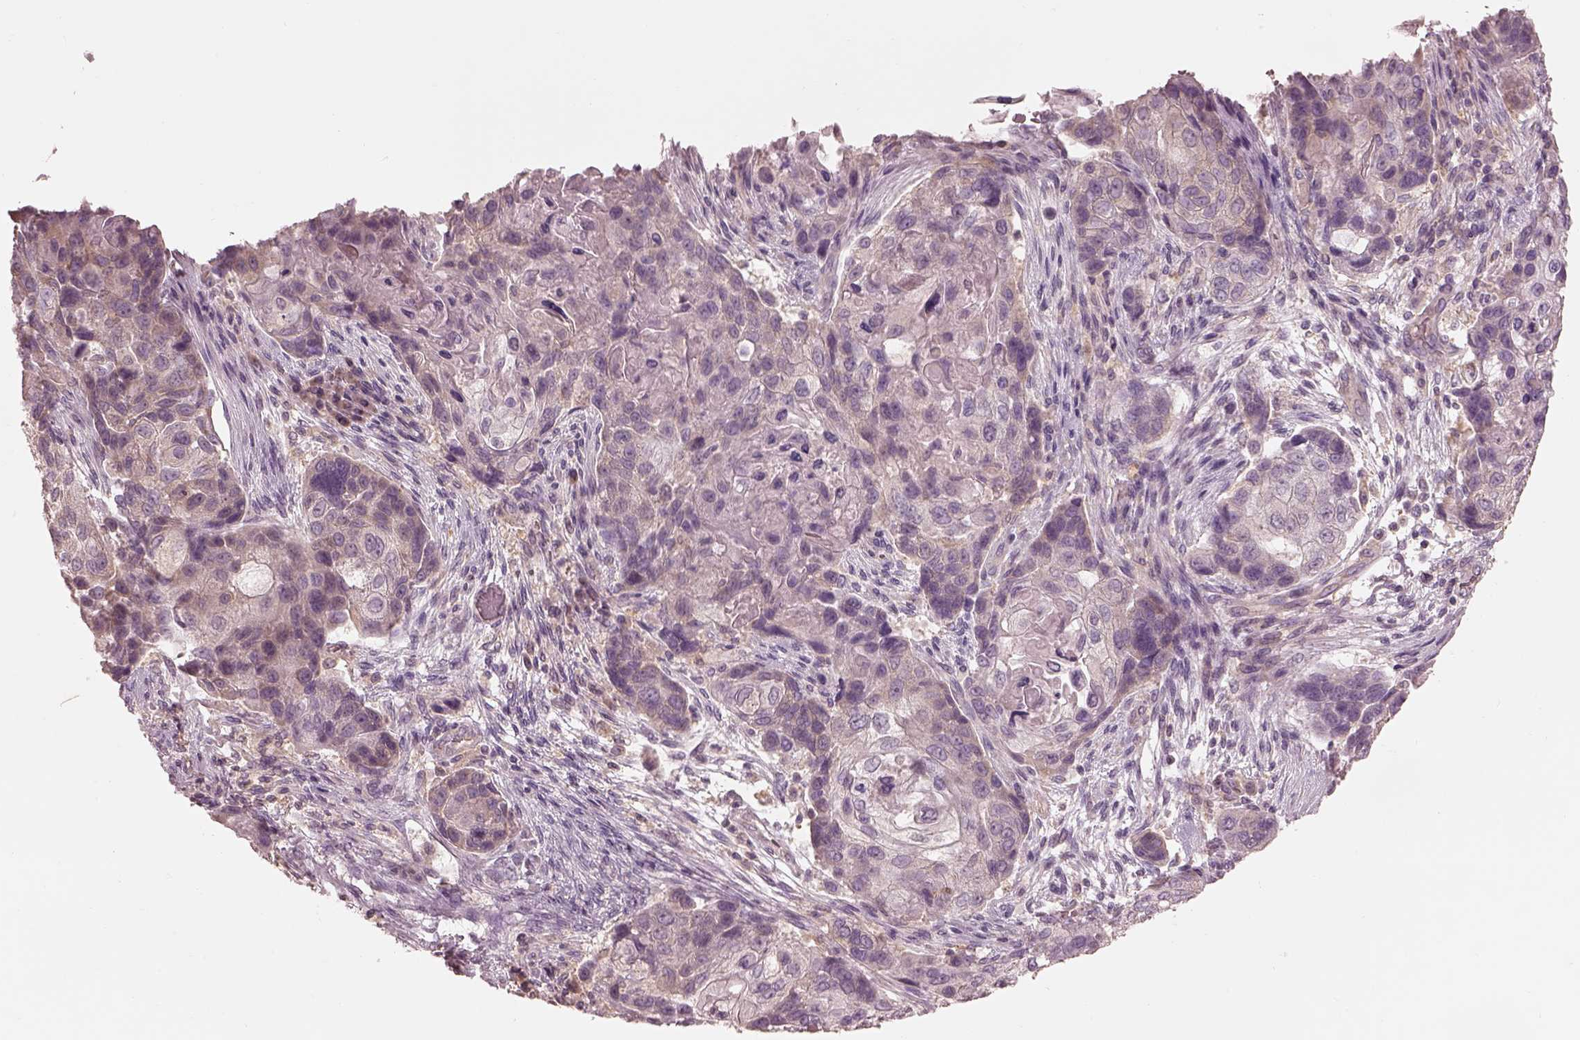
{"staining": {"intensity": "negative", "quantity": "none", "location": "none"}, "tissue": "lung cancer", "cell_type": "Tumor cells", "image_type": "cancer", "snomed": [{"axis": "morphology", "description": "Squamous cell carcinoma, NOS"}, {"axis": "topography", "description": "Lung"}], "caption": "DAB immunohistochemical staining of human squamous cell carcinoma (lung) exhibits no significant positivity in tumor cells. (DAB IHC with hematoxylin counter stain).", "gene": "PRKACG", "patient": {"sex": "male", "age": 69}}